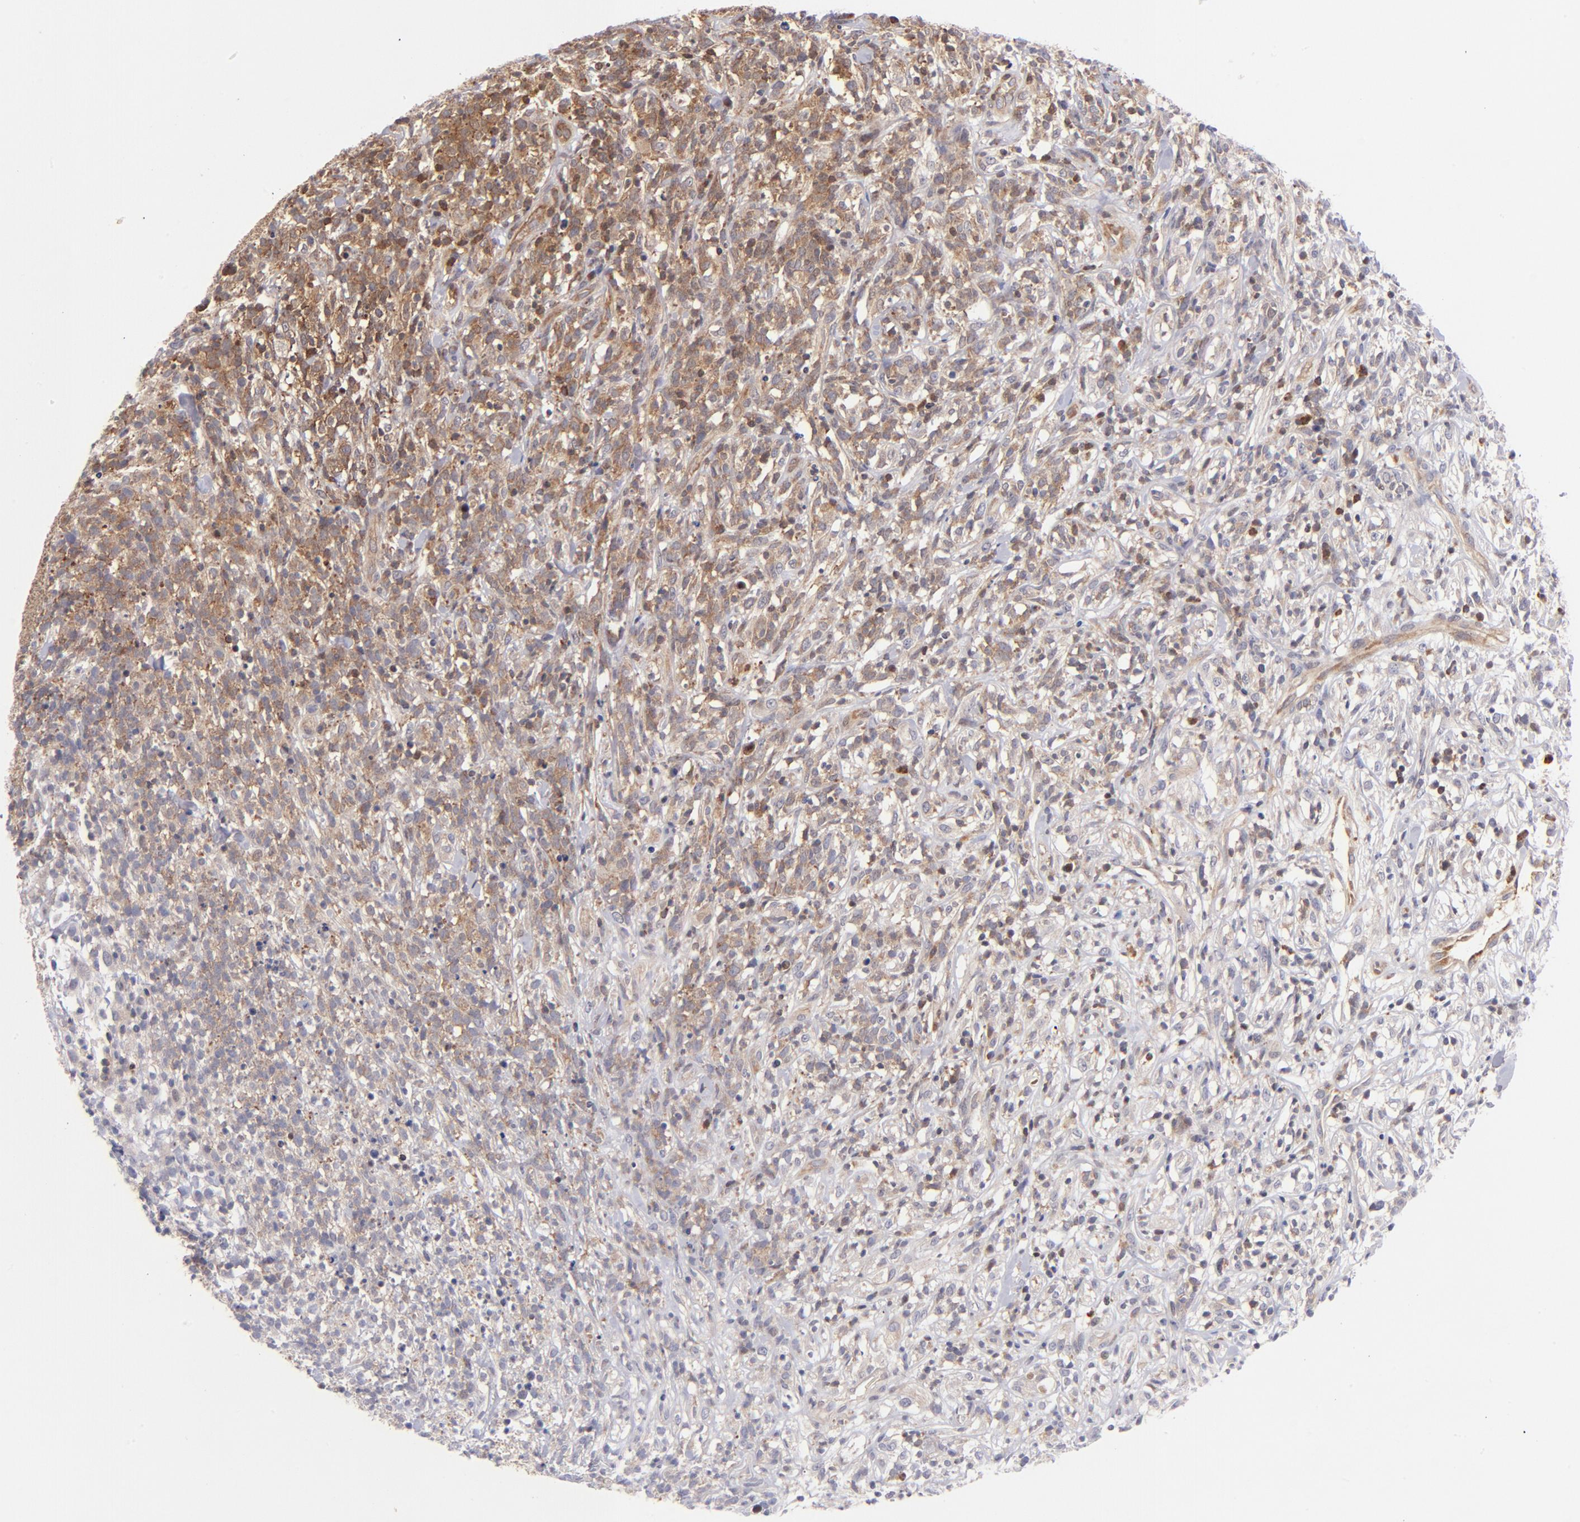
{"staining": {"intensity": "moderate", "quantity": "25%-75%", "location": "cytoplasmic/membranous,nuclear"}, "tissue": "lymphoma", "cell_type": "Tumor cells", "image_type": "cancer", "snomed": [{"axis": "morphology", "description": "Malignant lymphoma, non-Hodgkin's type, High grade"}, {"axis": "topography", "description": "Lymph node"}], "caption": "Moderate cytoplasmic/membranous and nuclear protein staining is identified in approximately 25%-75% of tumor cells in malignant lymphoma, non-Hodgkin's type (high-grade). The protein is stained brown, and the nuclei are stained in blue (DAB IHC with brightfield microscopy, high magnification).", "gene": "YWHAB", "patient": {"sex": "female", "age": 73}}